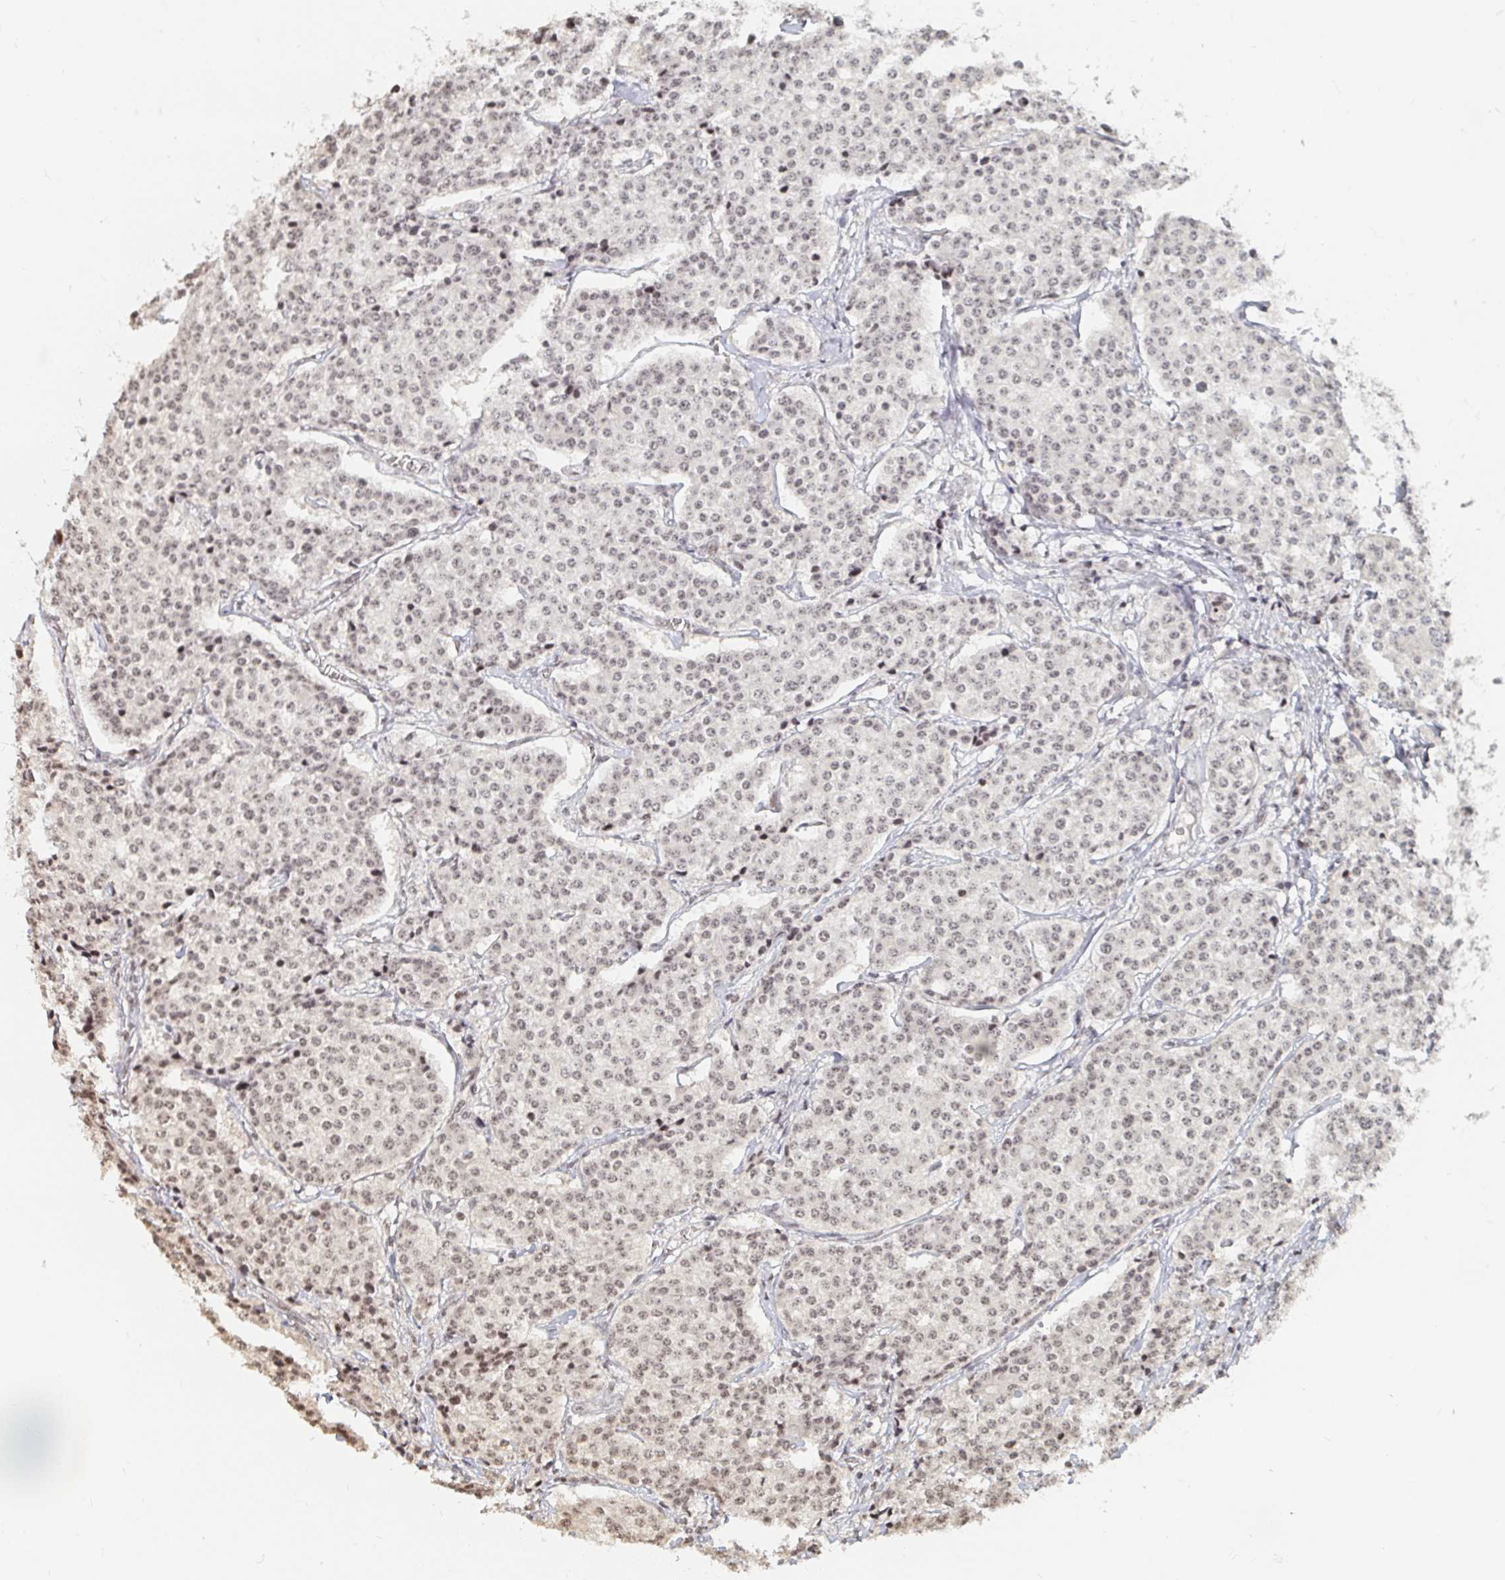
{"staining": {"intensity": "weak", "quantity": ">75%", "location": "nuclear"}, "tissue": "carcinoid", "cell_type": "Tumor cells", "image_type": "cancer", "snomed": [{"axis": "morphology", "description": "Carcinoid, malignant, NOS"}, {"axis": "topography", "description": "Small intestine"}], "caption": "Malignant carcinoid tissue exhibits weak nuclear expression in about >75% of tumor cells, visualized by immunohistochemistry.", "gene": "NME9", "patient": {"sex": "female", "age": 64}}